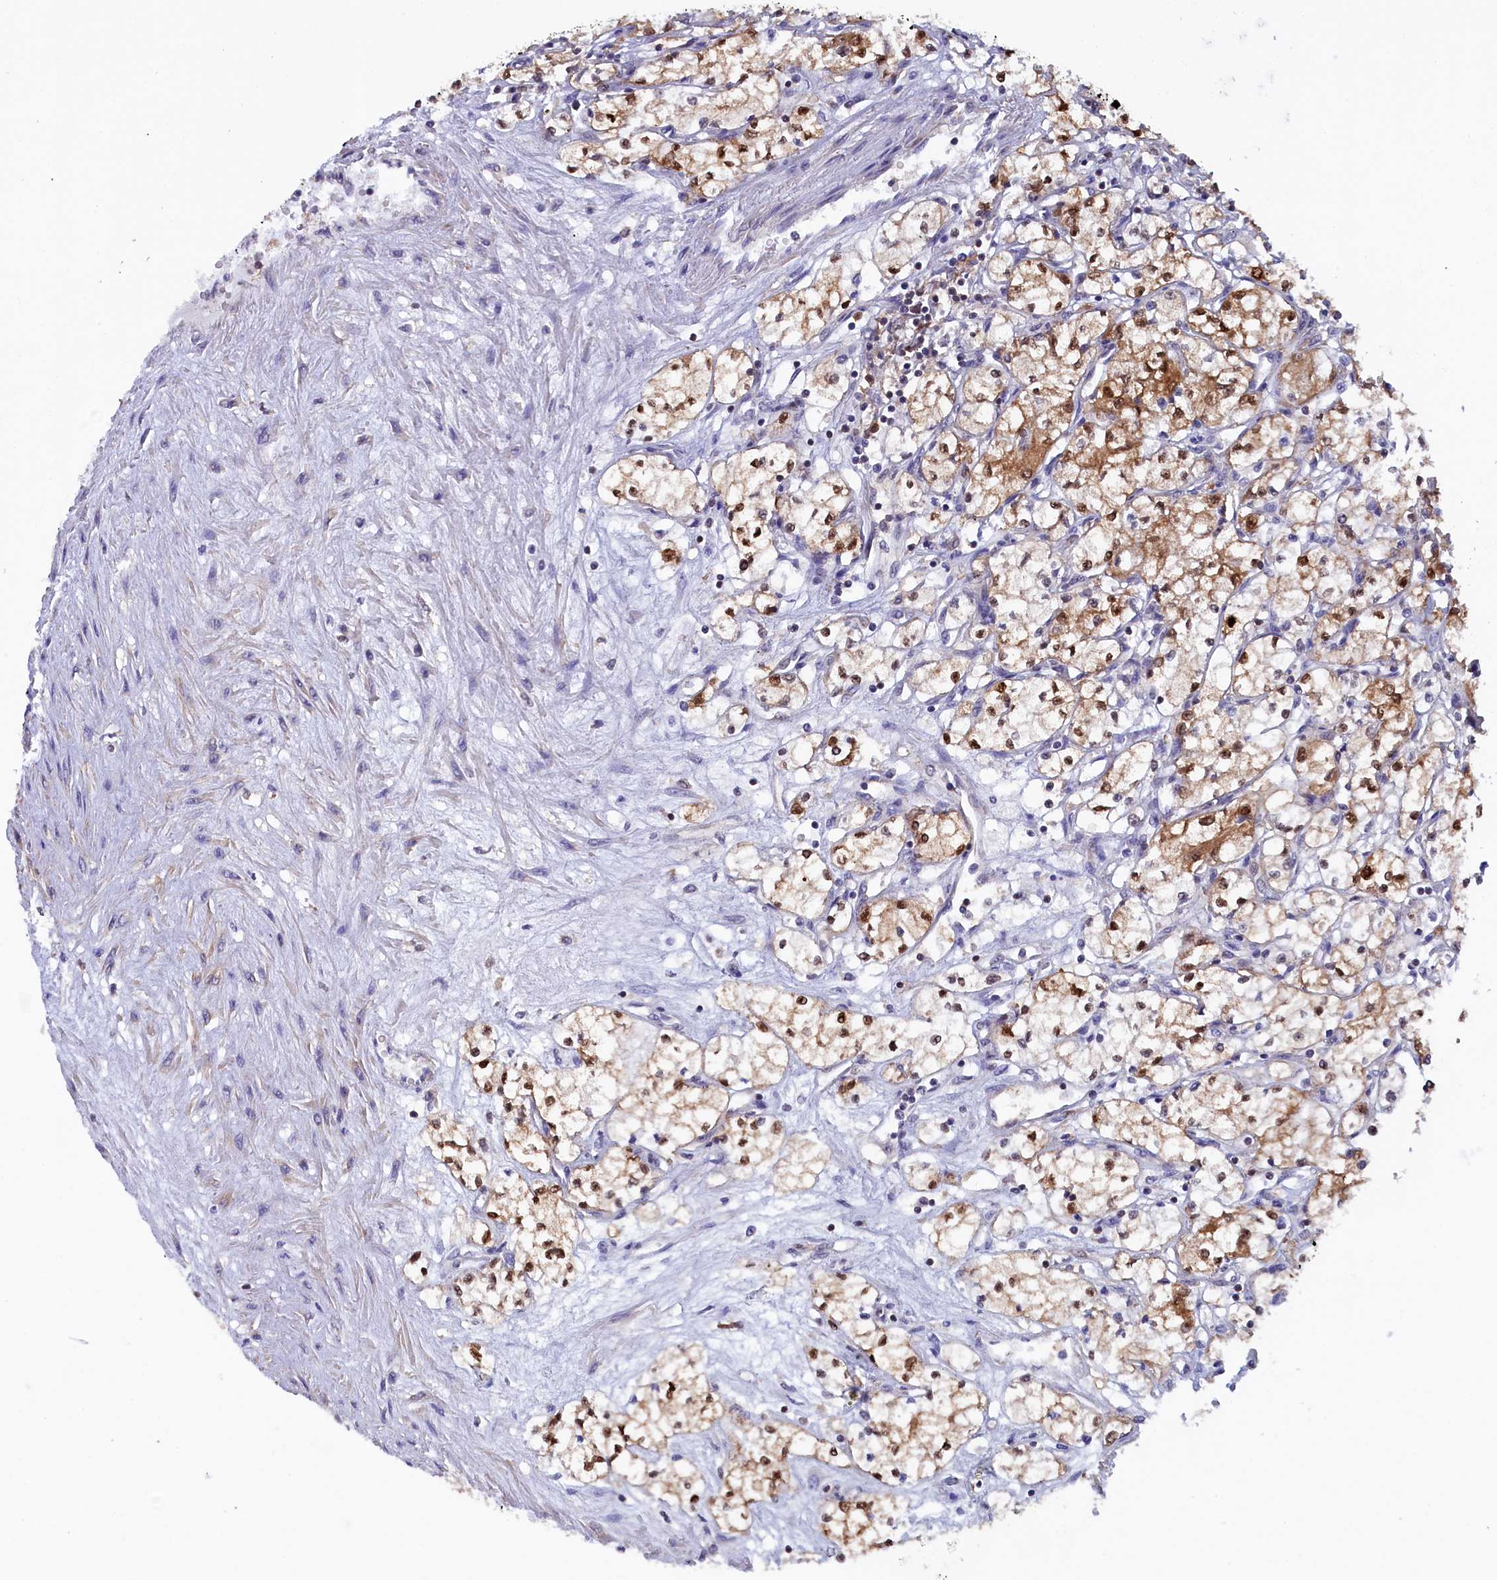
{"staining": {"intensity": "moderate", "quantity": ">75%", "location": "cytoplasmic/membranous,nuclear"}, "tissue": "renal cancer", "cell_type": "Tumor cells", "image_type": "cancer", "snomed": [{"axis": "morphology", "description": "Adenocarcinoma, NOS"}, {"axis": "topography", "description": "Kidney"}], "caption": "Moderate cytoplasmic/membranous and nuclear positivity for a protein is appreciated in about >75% of tumor cells of renal cancer (adenocarcinoma) using immunohistochemistry.", "gene": "JPT2", "patient": {"sex": "male", "age": 59}}